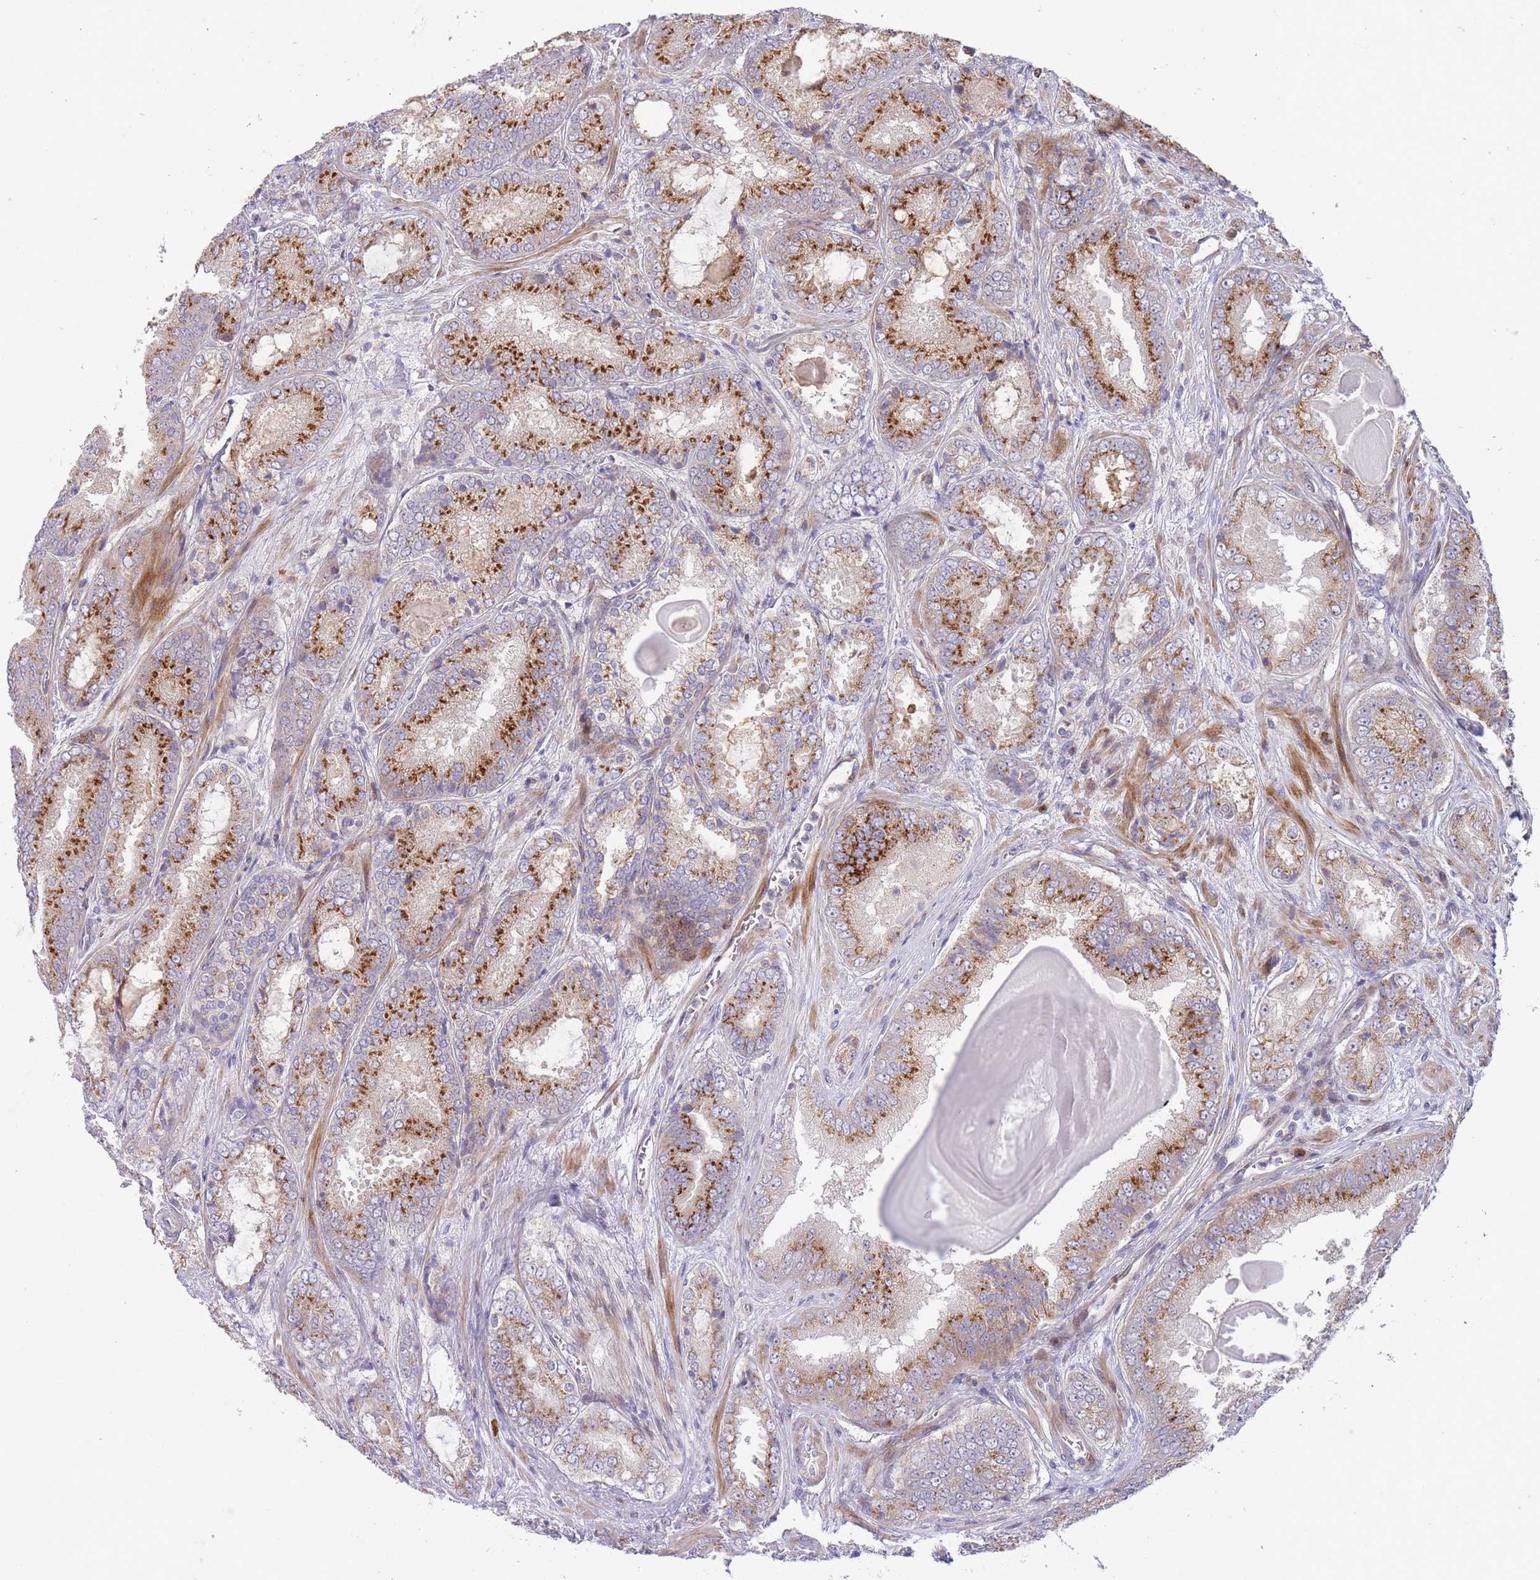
{"staining": {"intensity": "strong", "quantity": "25%-75%", "location": "cytoplasmic/membranous"}, "tissue": "prostate cancer", "cell_type": "Tumor cells", "image_type": "cancer", "snomed": [{"axis": "morphology", "description": "Adenocarcinoma, High grade"}, {"axis": "topography", "description": "Prostate"}], "caption": "A high amount of strong cytoplasmic/membranous staining is present in approximately 25%-75% of tumor cells in high-grade adenocarcinoma (prostate) tissue.", "gene": "ATP5MC2", "patient": {"sex": "male", "age": 63}}